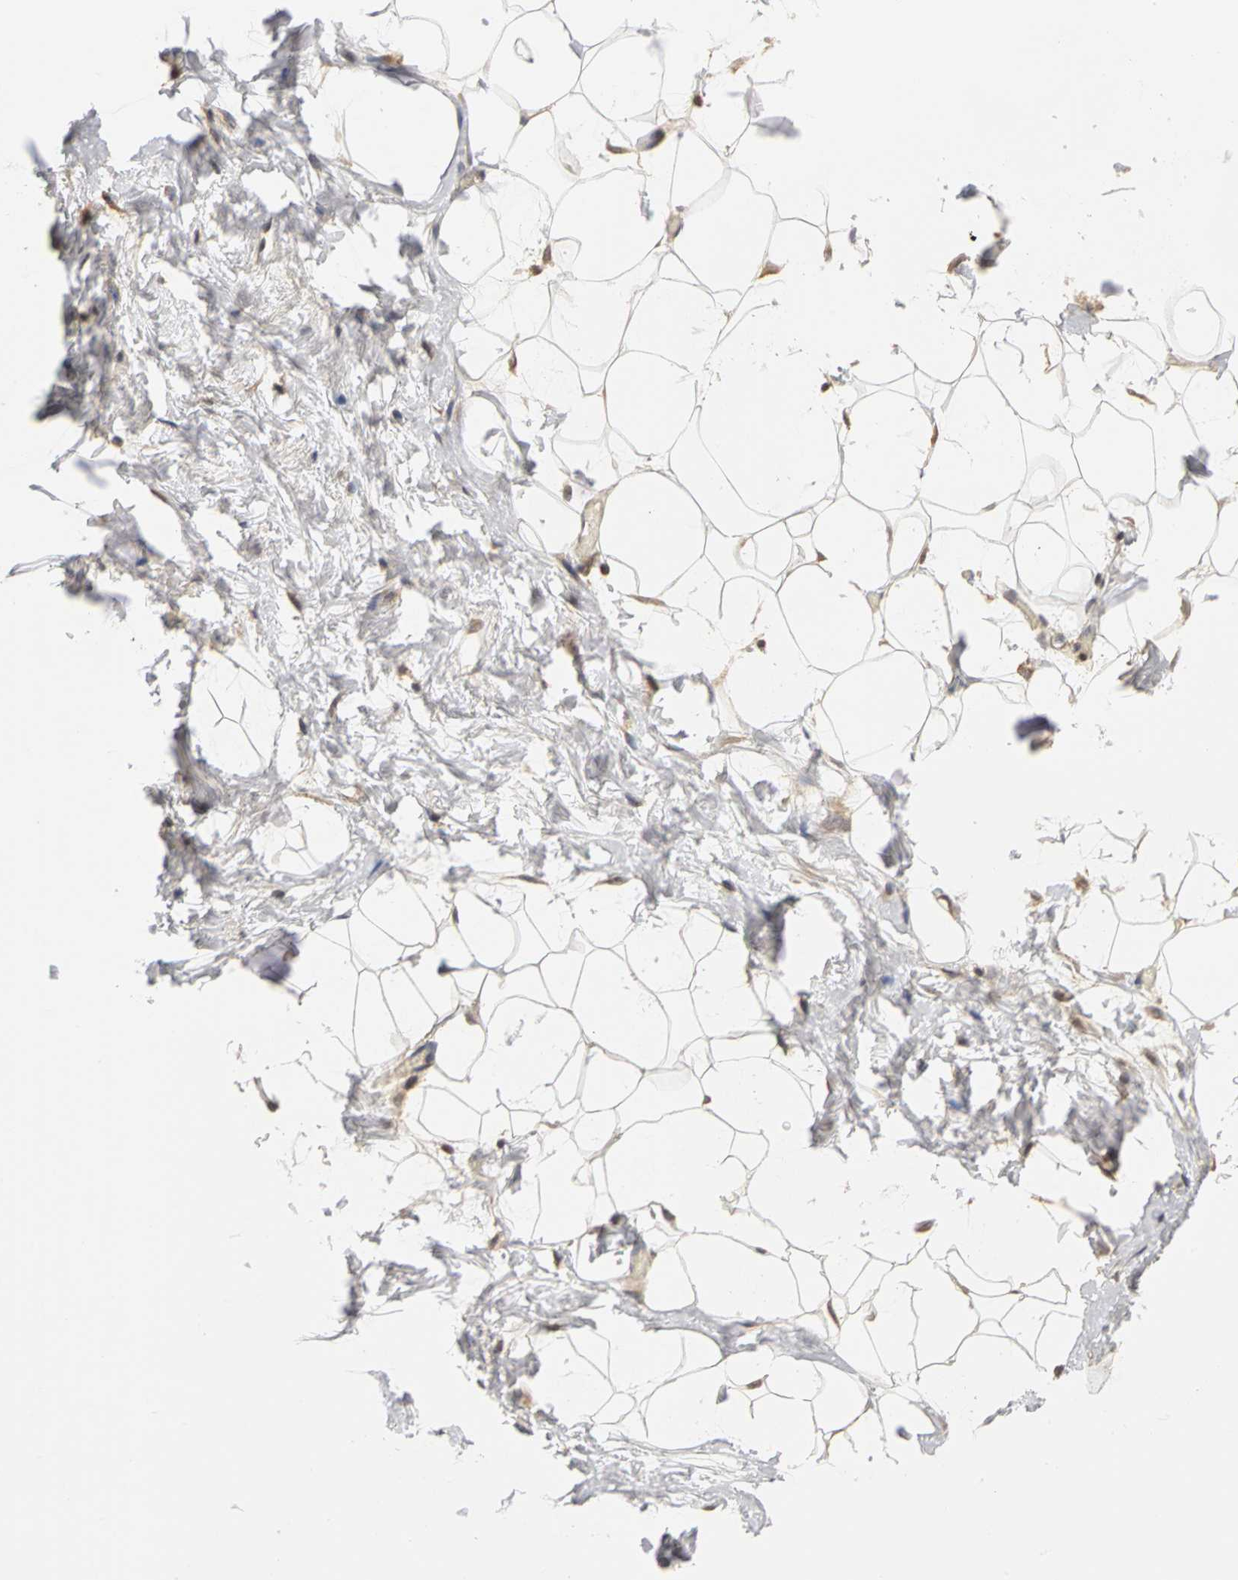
{"staining": {"intensity": "weak", "quantity": "25%-75%", "location": "cytoplasmic/membranous"}, "tissue": "adipose tissue", "cell_type": "Adipocytes", "image_type": "normal", "snomed": [{"axis": "morphology", "description": "Normal tissue, NOS"}, {"axis": "topography", "description": "Breast"}, {"axis": "topography", "description": "Soft tissue"}], "caption": "Benign adipose tissue displays weak cytoplasmic/membranous expression in about 25%-75% of adipocytes, visualized by immunohistochemistry. (brown staining indicates protein expression, while blue staining denotes nuclei).", "gene": "UBE2M", "patient": {"sex": "female", "age": 25}}